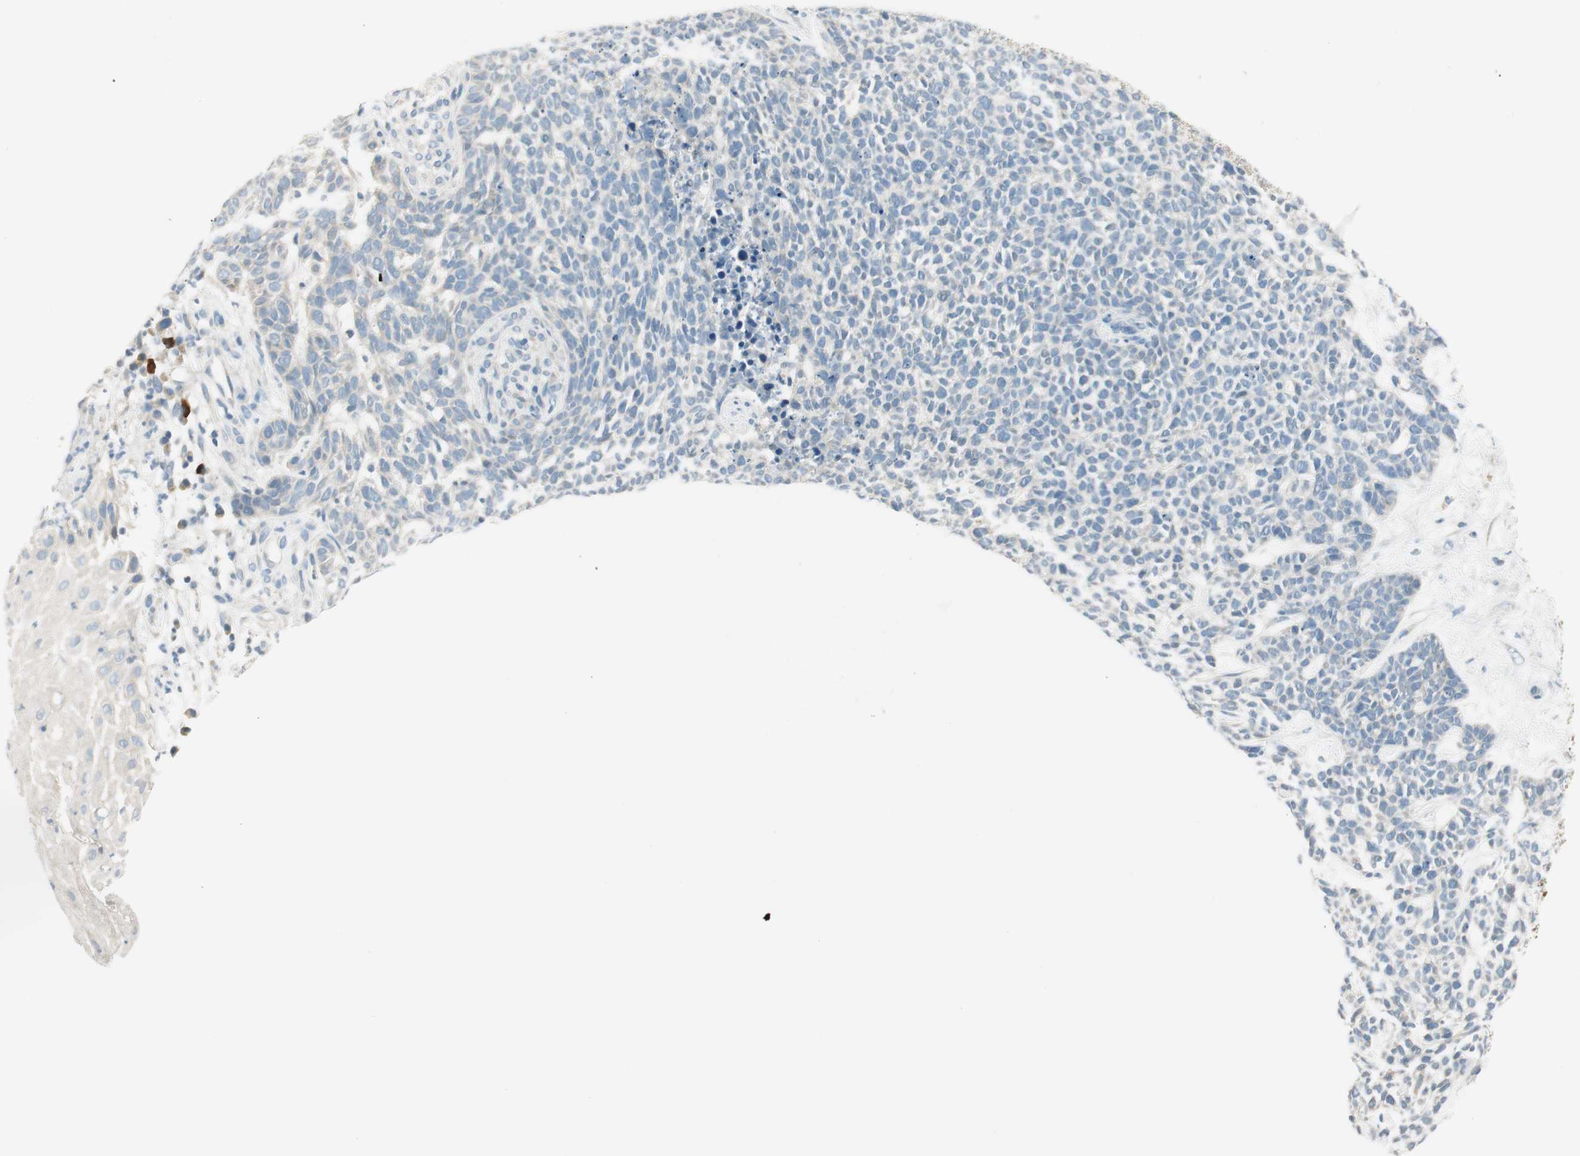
{"staining": {"intensity": "negative", "quantity": "none", "location": "none"}, "tissue": "skin cancer", "cell_type": "Tumor cells", "image_type": "cancer", "snomed": [{"axis": "morphology", "description": "Basal cell carcinoma"}, {"axis": "topography", "description": "Skin"}], "caption": "A micrograph of human basal cell carcinoma (skin) is negative for staining in tumor cells.", "gene": "TACR3", "patient": {"sex": "female", "age": 84}}